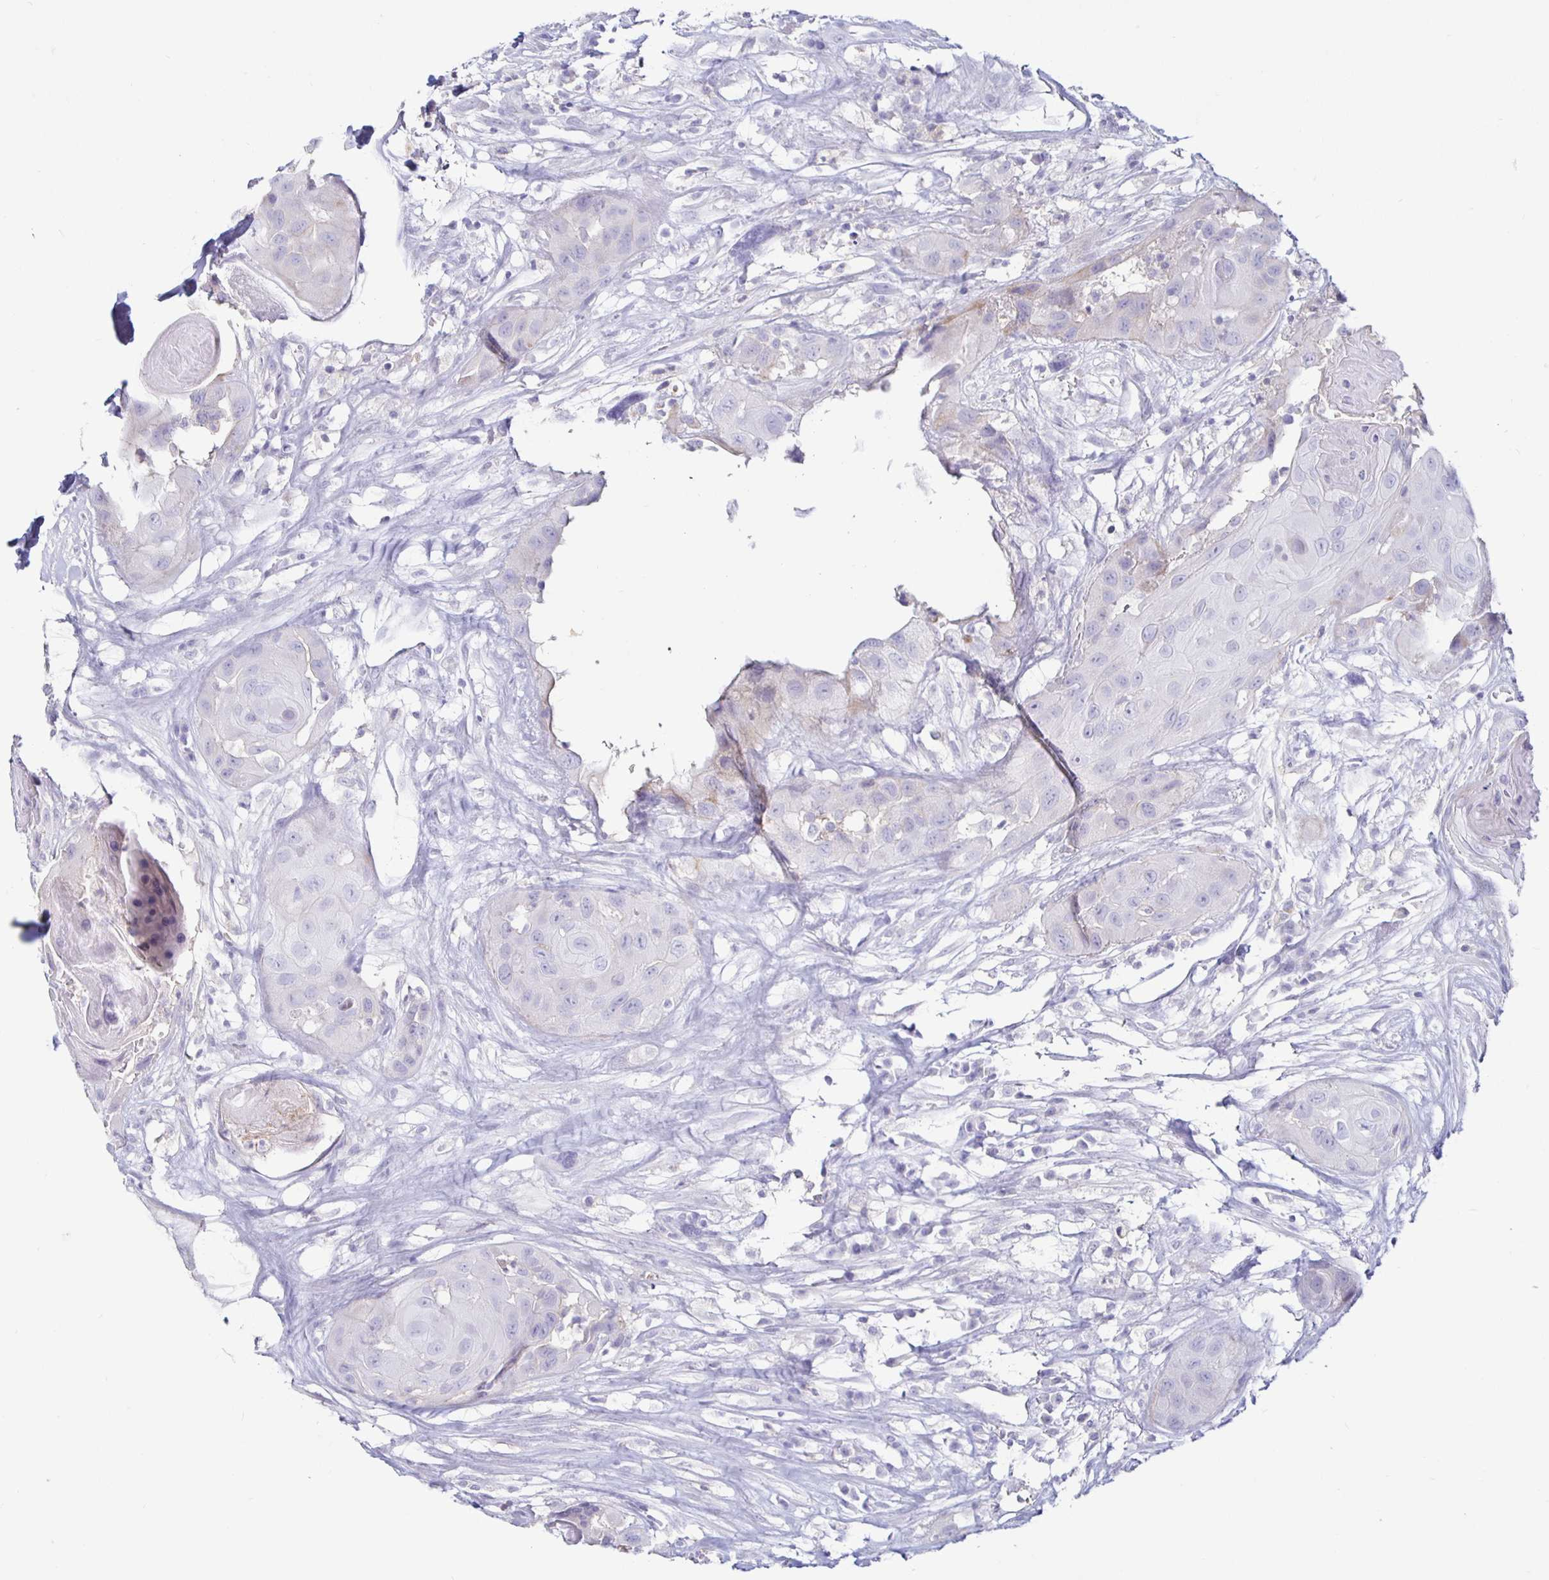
{"staining": {"intensity": "negative", "quantity": "none", "location": "none"}, "tissue": "head and neck cancer", "cell_type": "Tumor cells", "image_type": "cancer", "snomed": [{"axis": "morphology", "description": "Squamous cell carcinoma, NOS"}, {"axis": "topography", "description": "Head-Neck"}], "caption": "Squamous cell carcinoma (head and neck) was stained to show a protein in brown. There is no significant expression in tumor cells.", "gene": "SIRPA", "patient": {"sex": "male", "age": 83}}